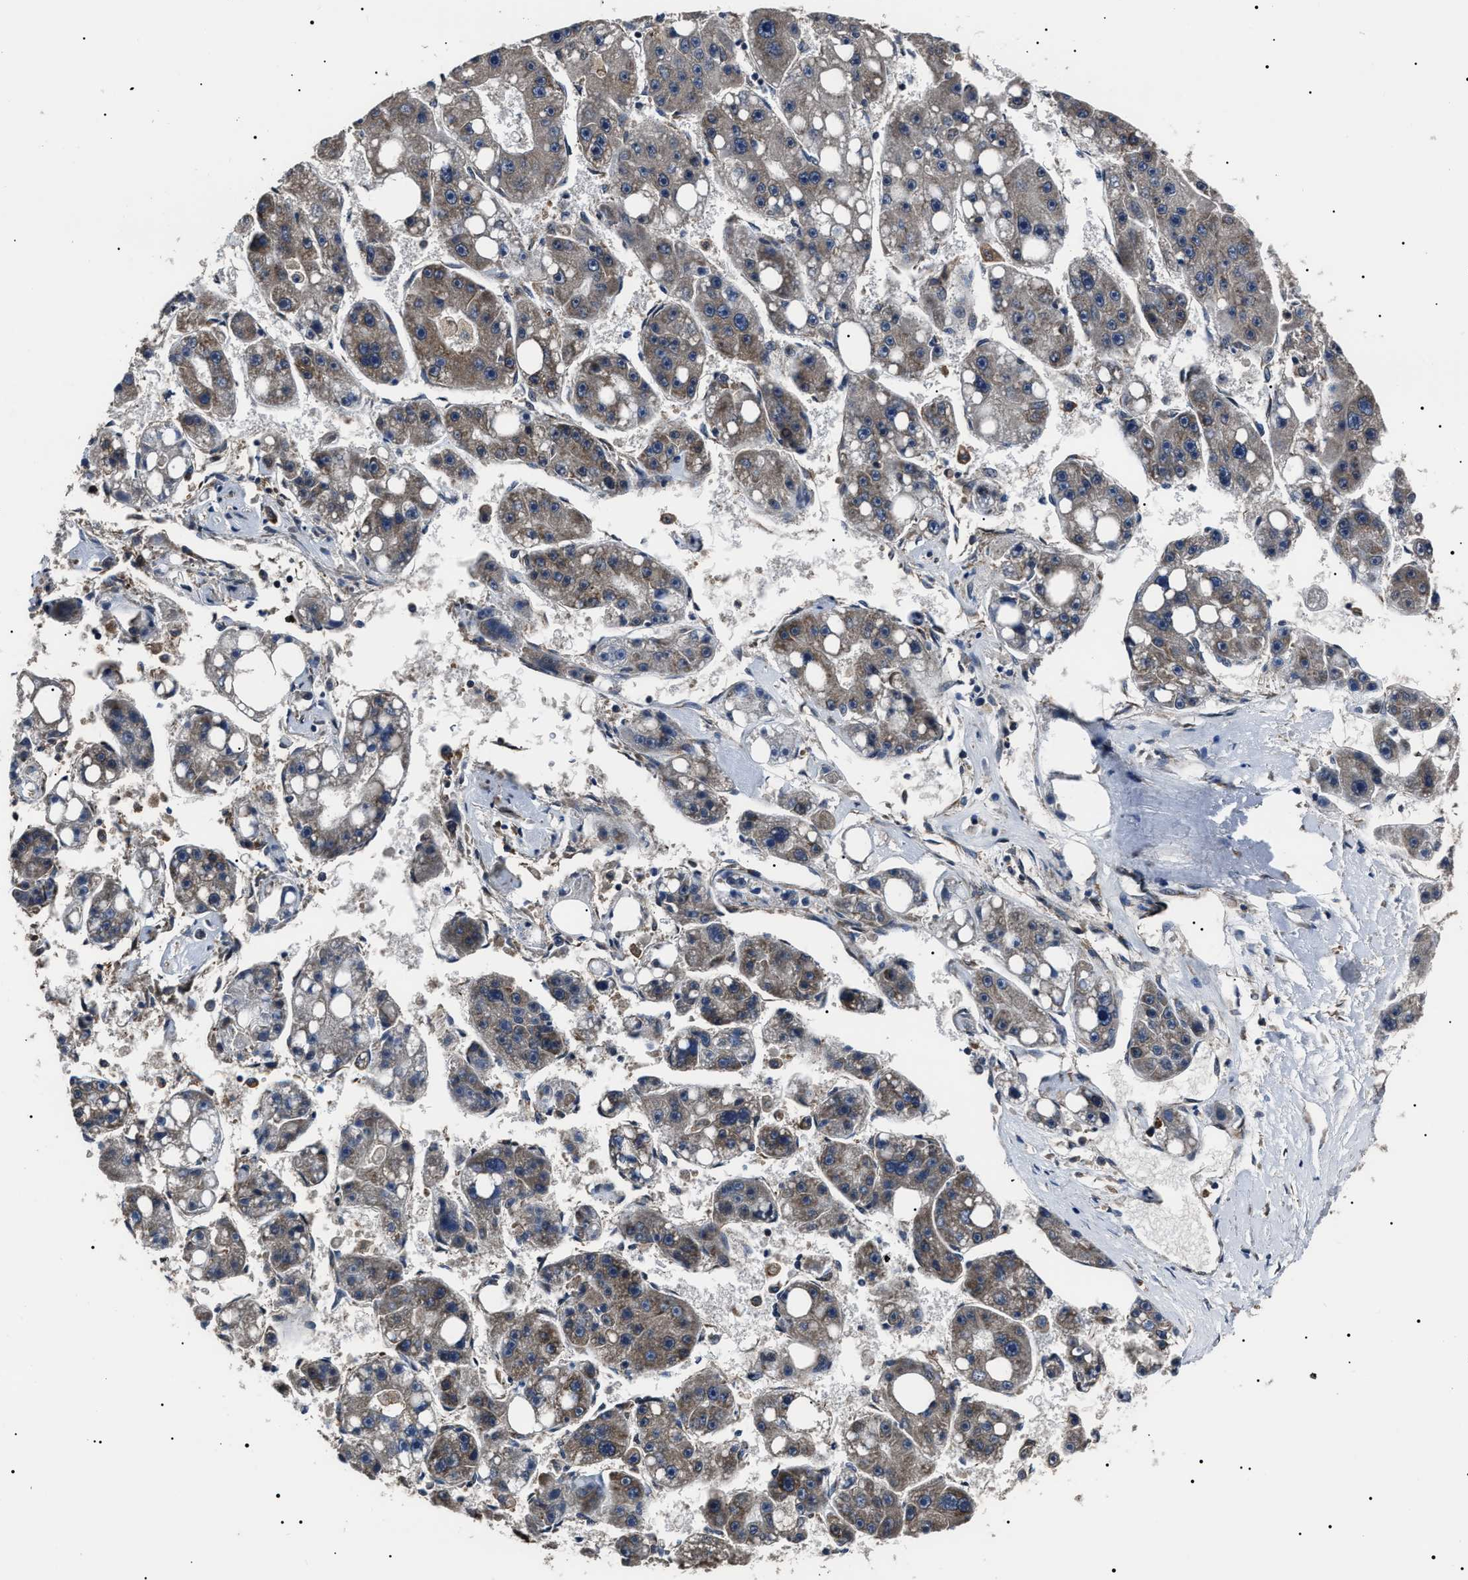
{"staining": {"intensity": "weak", "quantity": ">75%", "location": "cytoplasmic/membranous"}, "tissue": "liver cancer", "cell_type": "Tumor cells", "image_type": "cancer", "snomed": [{"axis": "morphology", "description": "Carcinoma, Hepatocellular, NOS"}, {"axis": "topography", "description": "Liver"}], "caption": "Protein staining of liver cancer (hepatocellular carcinoma) tissue reveals weak cytoplasmic/membranous expression in approximately >75% of tumor cells.", "gene": "CCT8", "patient": {"sex": "female", "age": 61}}